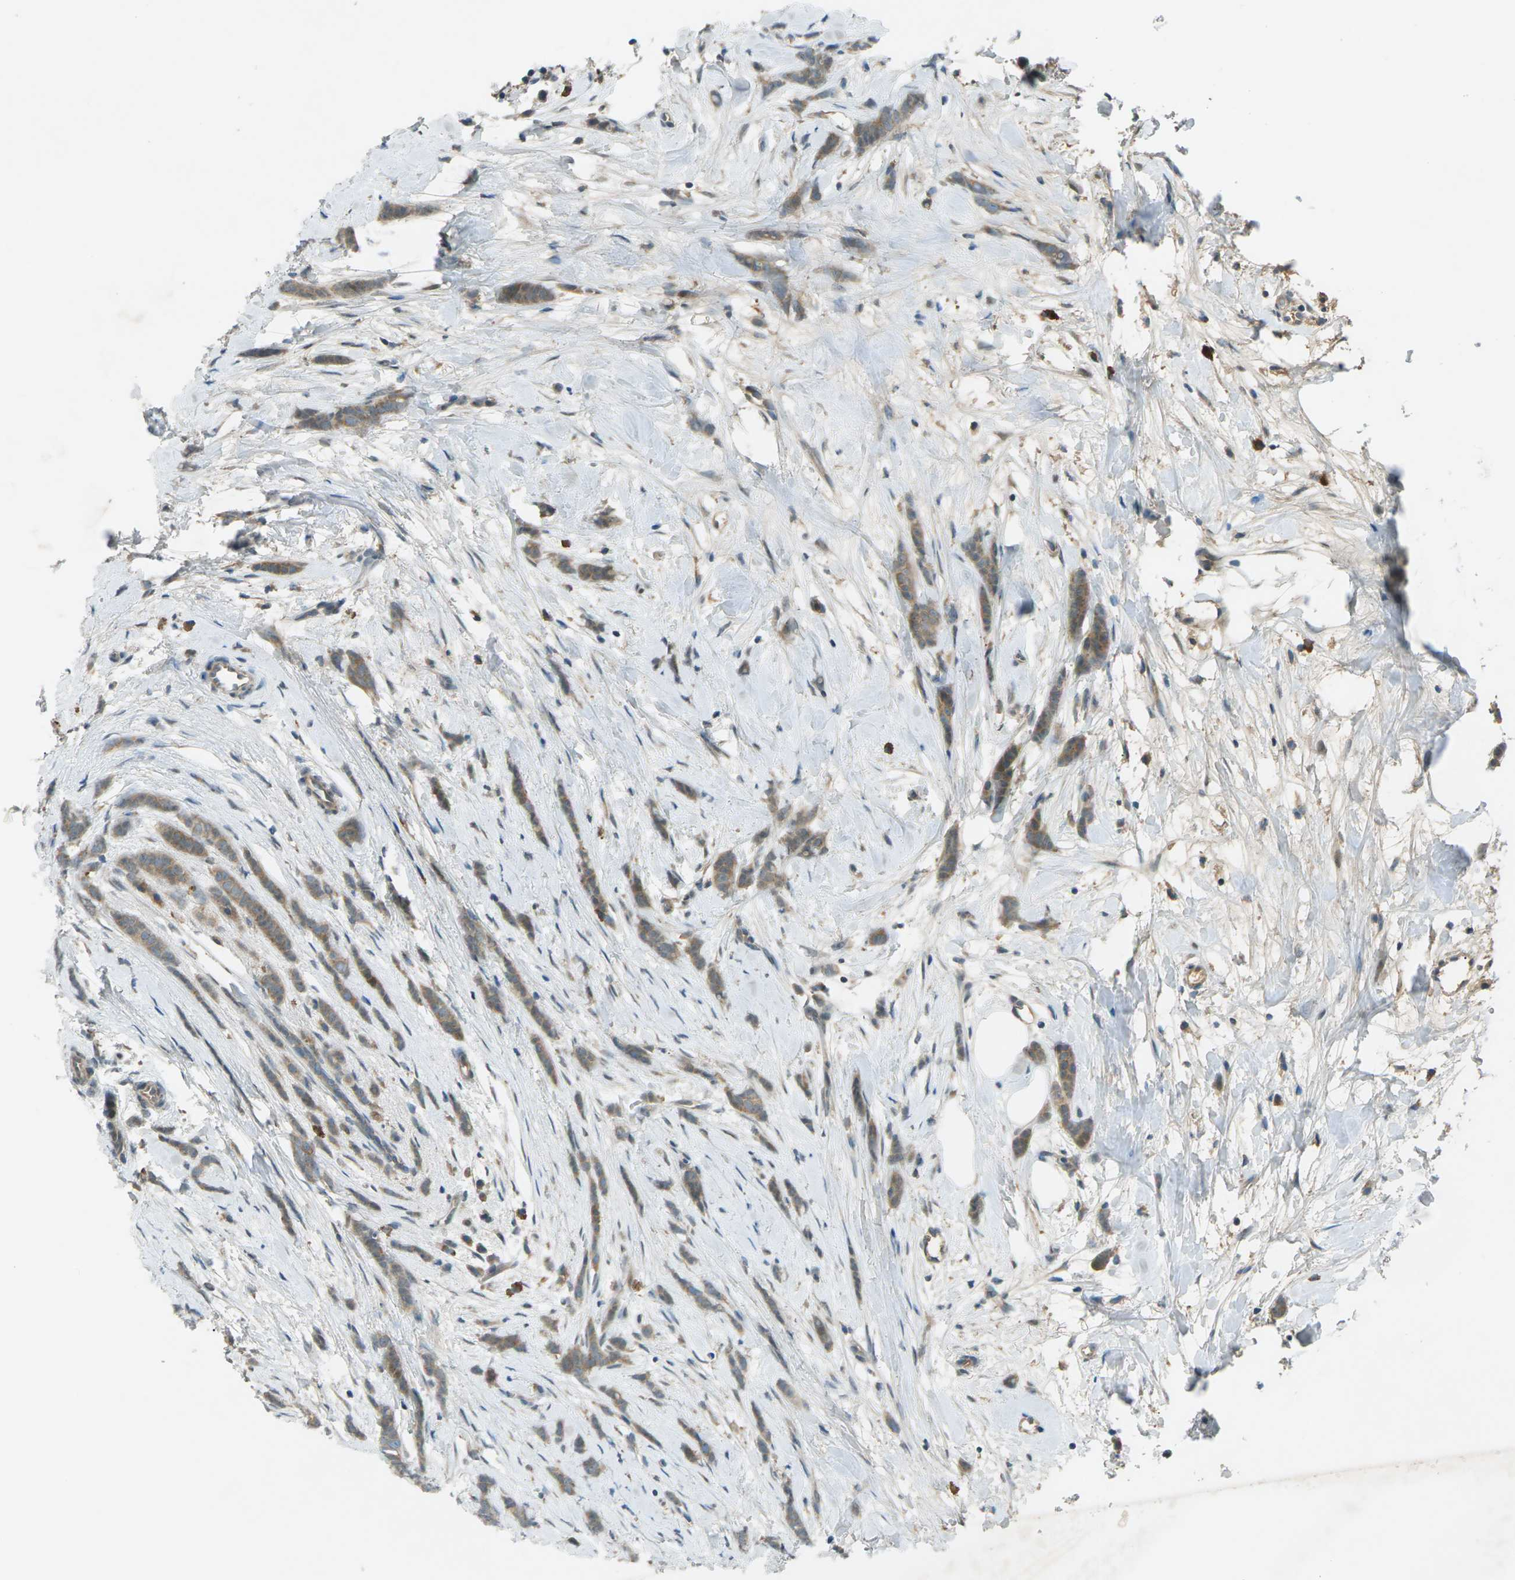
{"staining": {"intensity": "moderate", "quantity": ">75%", "location": "cytoplasmic/membranous"}, "tissue": "breast cancer", "cell_type": "Tumor cells", "image_type": "cancer", "snomed": [{"axis": "morphology", "description": "Lobular carcinoma, in situ"}, {"axis": "morphology", "description": "Lobular carcinoma"}, {"axis": "topography", "description": "Breast"}], "caption": "Protein expression analysis of human breast cancer reveals moderate cytoplasmic/membranous positivity in about >75% of tumor cells.", "gene": "DYRK1A", "patient": {"sex": "female", "age": 41}}